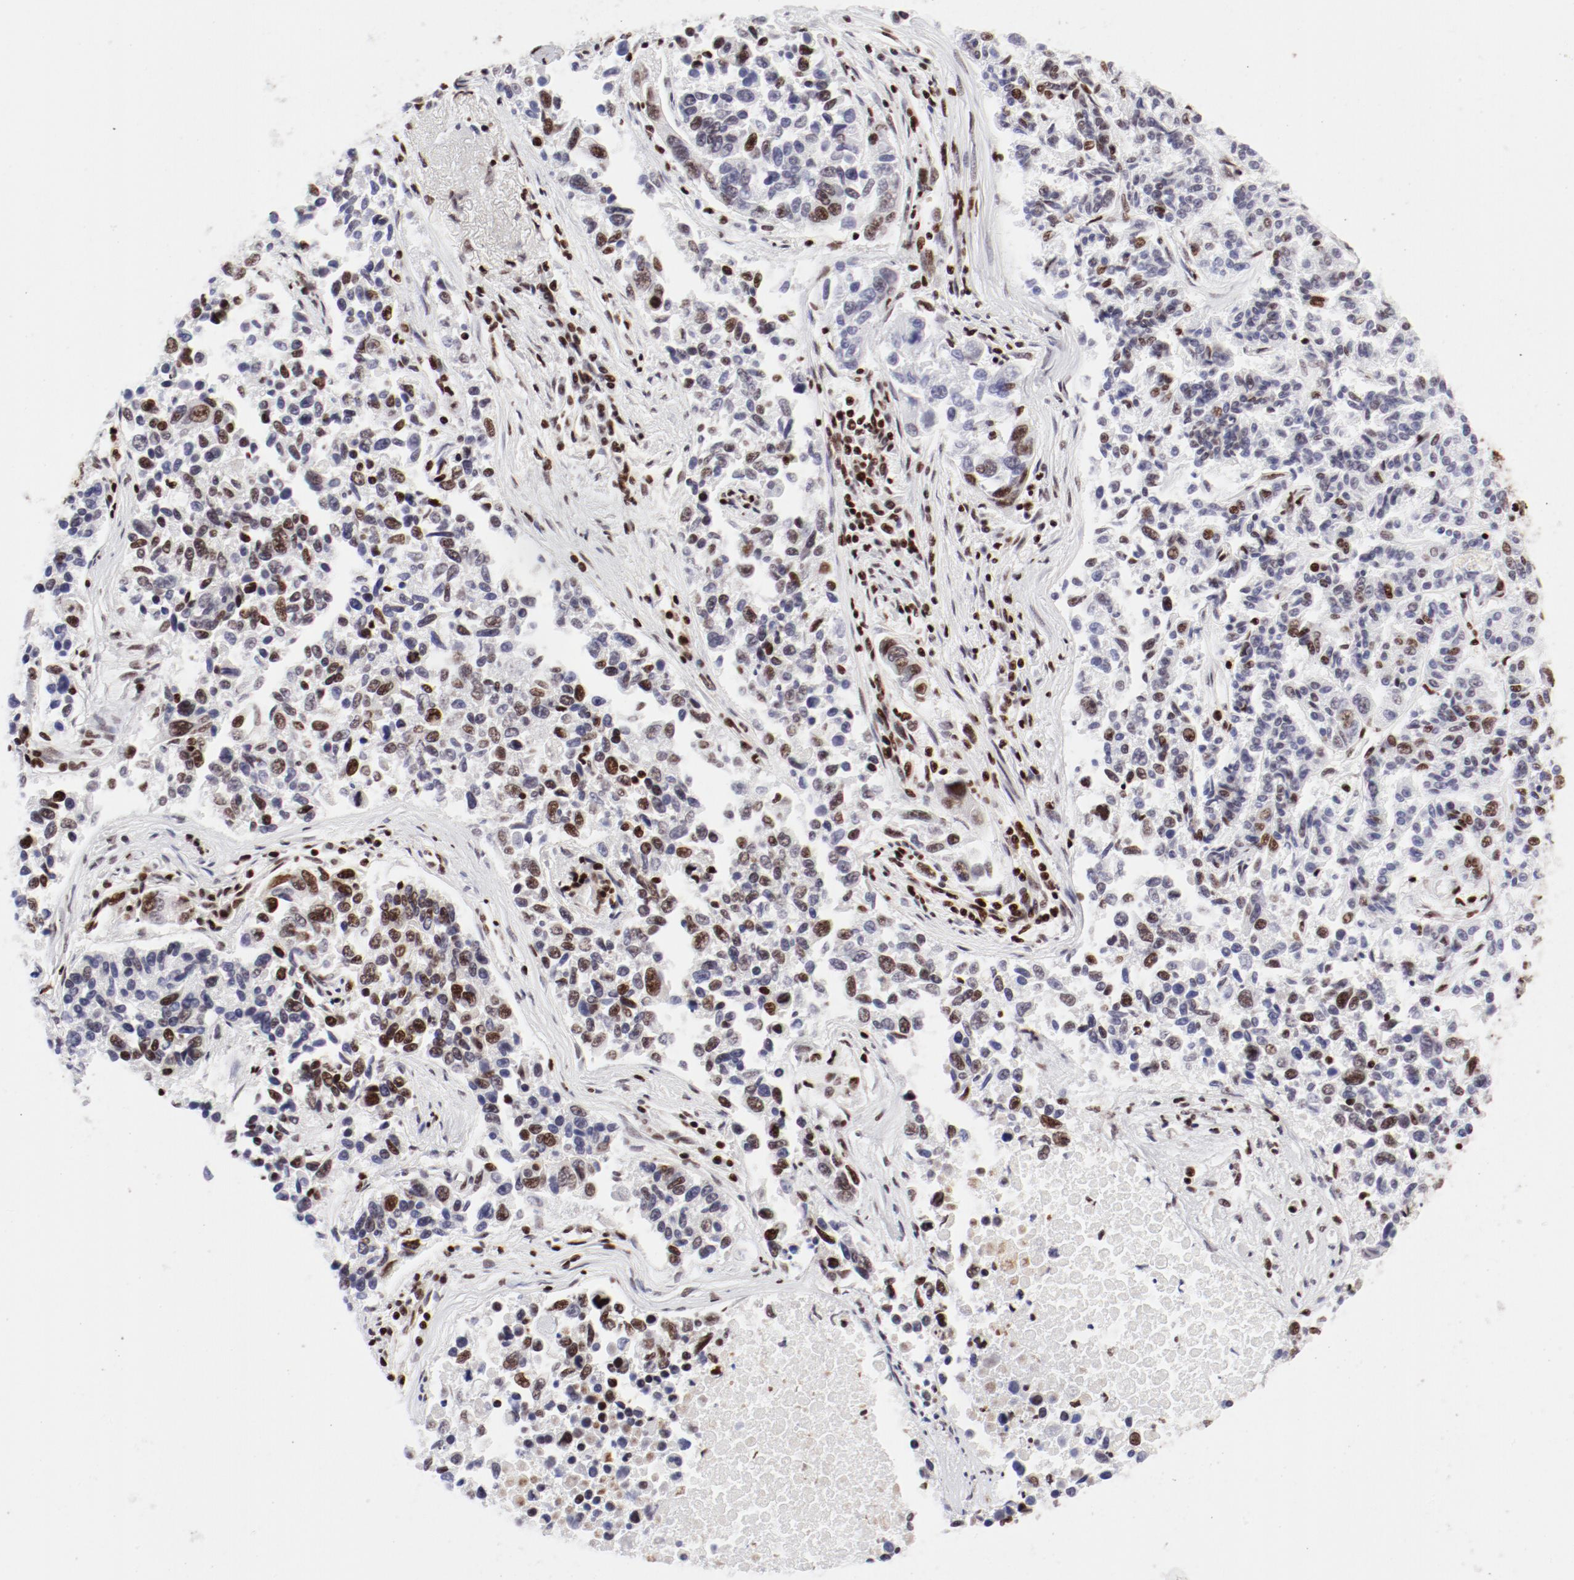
{"staining": {"intensity": "strong", "quantity": "25%-75%", "location": "nuclear"}, "tissue": "lung cancer", "cell_type": "Tumor cells", "image_type": "cancer", "snomed": [{"axis": "morphology", "description": "Adenocarcinoma, NOS"}, {"axis": "topography", "description": "Lung"}], "caption": "A high-resolution image shows IHC staining of lung cancer, which exhibits strong nuclear expression in about 25%-75% of tumor cells.", "gene": "NFYB", "patient": {"sex": "male", "age": 84}}